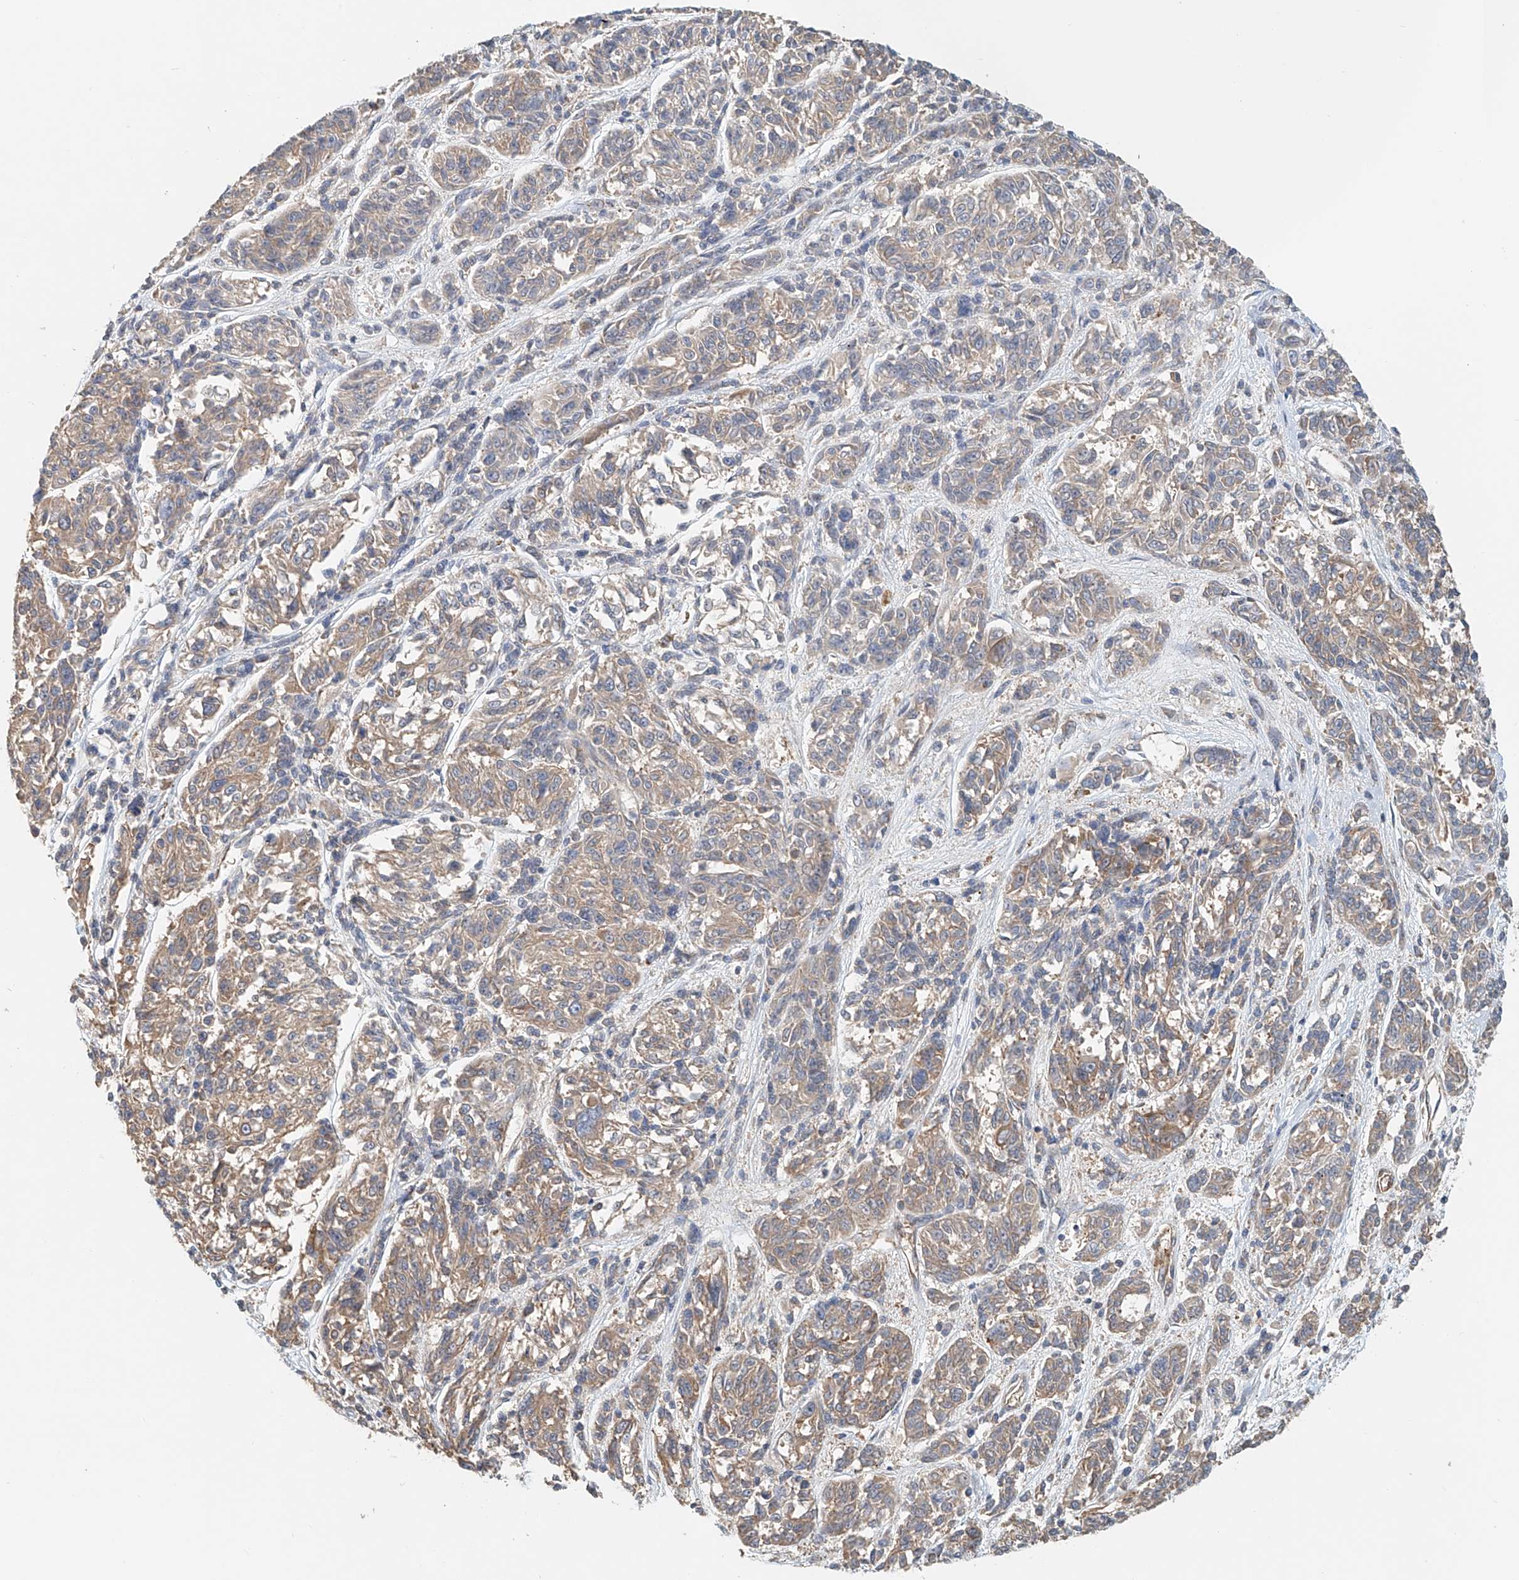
{"staining": {"intensity": "weak", "quantity": "<25%", "location": "cytoplasmic/membranous"}, "tissue": "melanoma", "cell_type": "Tumor cells", "image_type": "cancer", "snomed": [{"axis": "morphology", "description": "Malignant melanoma, NOS"}, {"axis": "topography", "description": "Skin"}], "caption": "This is a histopathology image of immunohistochemistry (IHC) staining of malignant melanoma, which shows no staining in tumor cells.", "gene": "FRYL", "patient": {"sex": "male", "age": 53}}